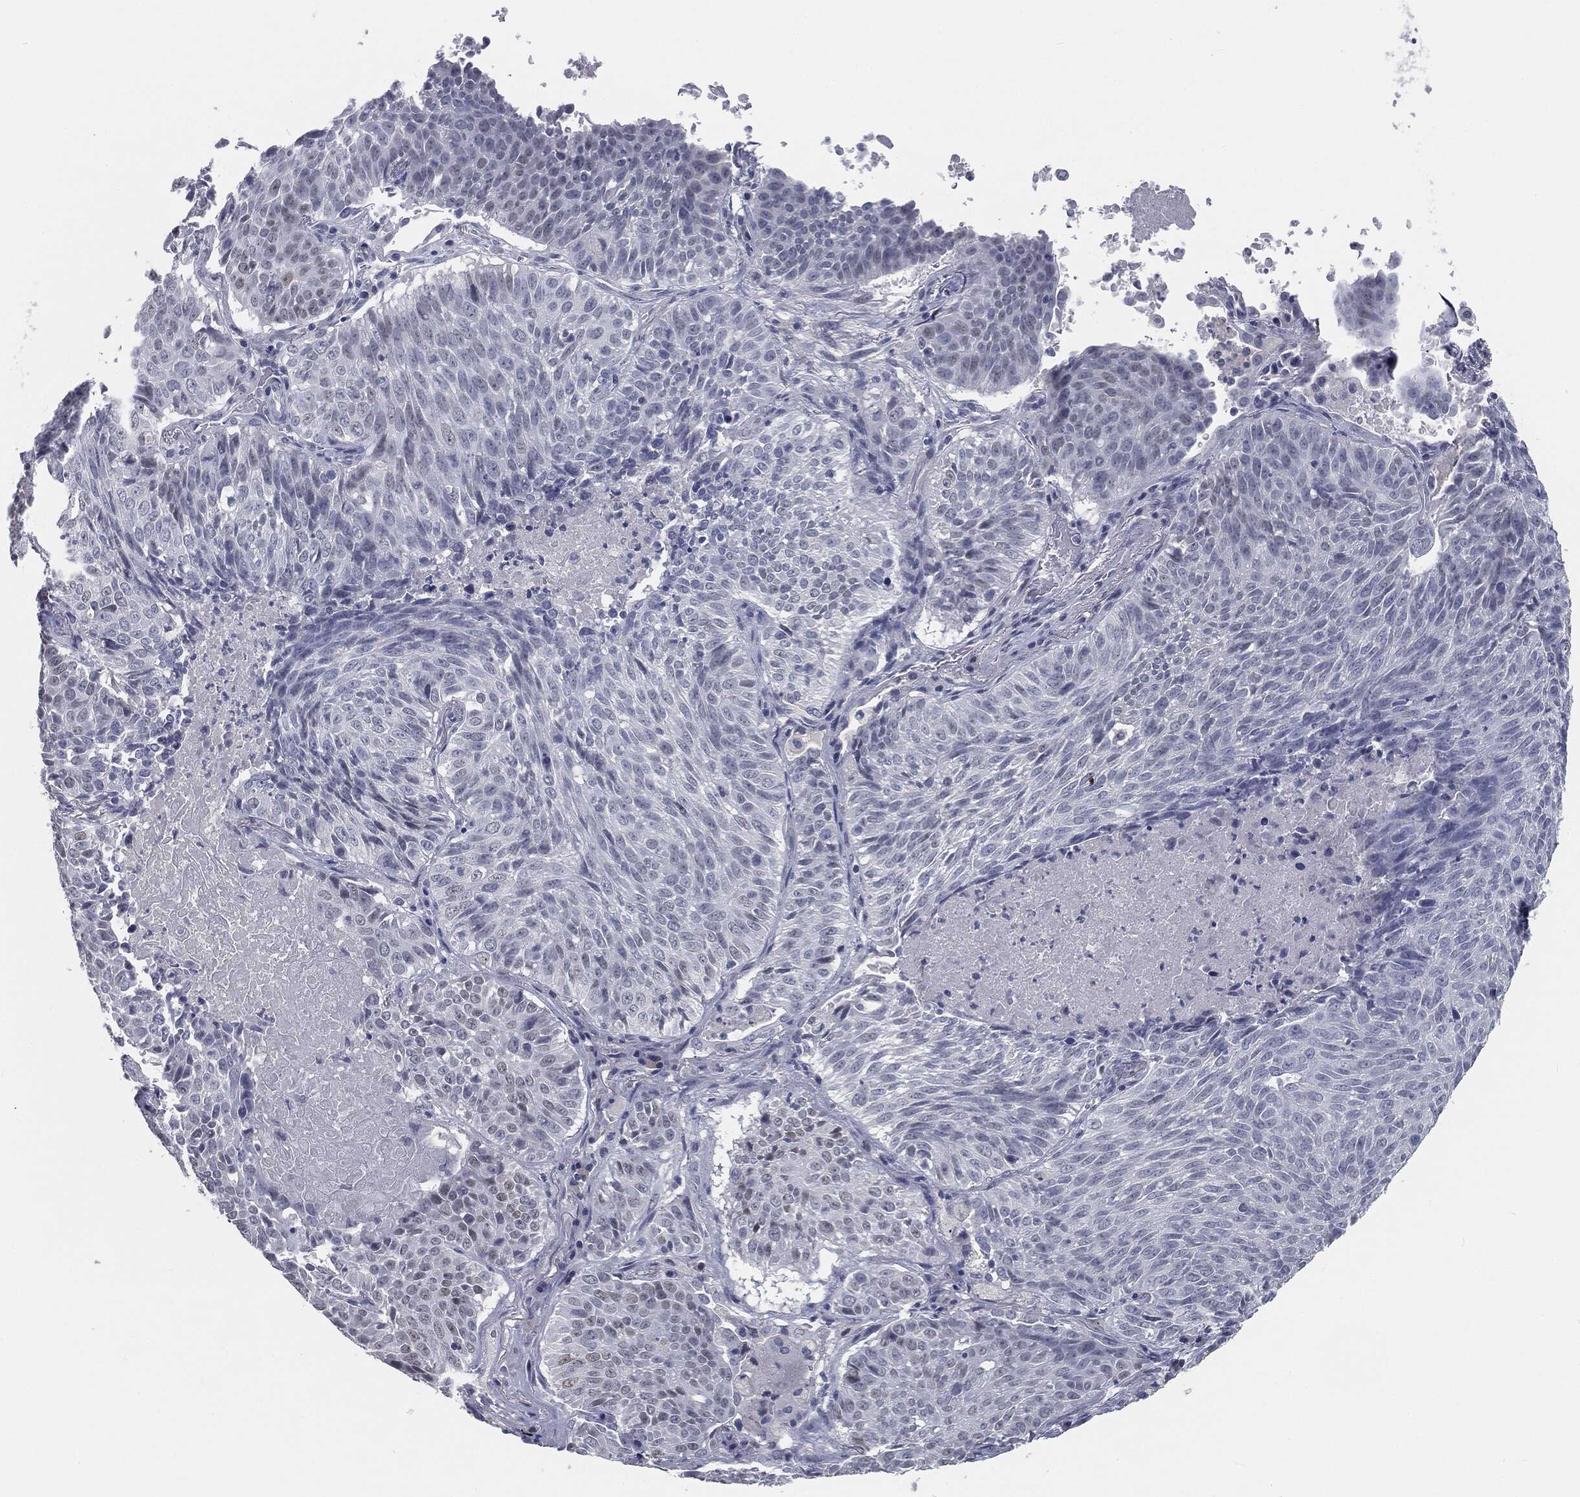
{"staining": {"intensity": "negative", "quantity": "none", "location": "none"}, "tissue": "lung cancer", "cell_type": "Tumor cells", "image_type": "cancer", "snomed": [{"axis": "morphology", "description": "Squamous cell carcinoma, NOS"}, {"axis": "topography", "description": "Lung"}], "caption": "IHC photomicrograph of neoplastic tissue: squamous cell carcinoma (lung) stained with DAB (3,3'-diaminobenzidine) displays no significant protein staining in tumor cells.", "gene": "PRAME", "patient": {"sex": "male", "age": 64}}